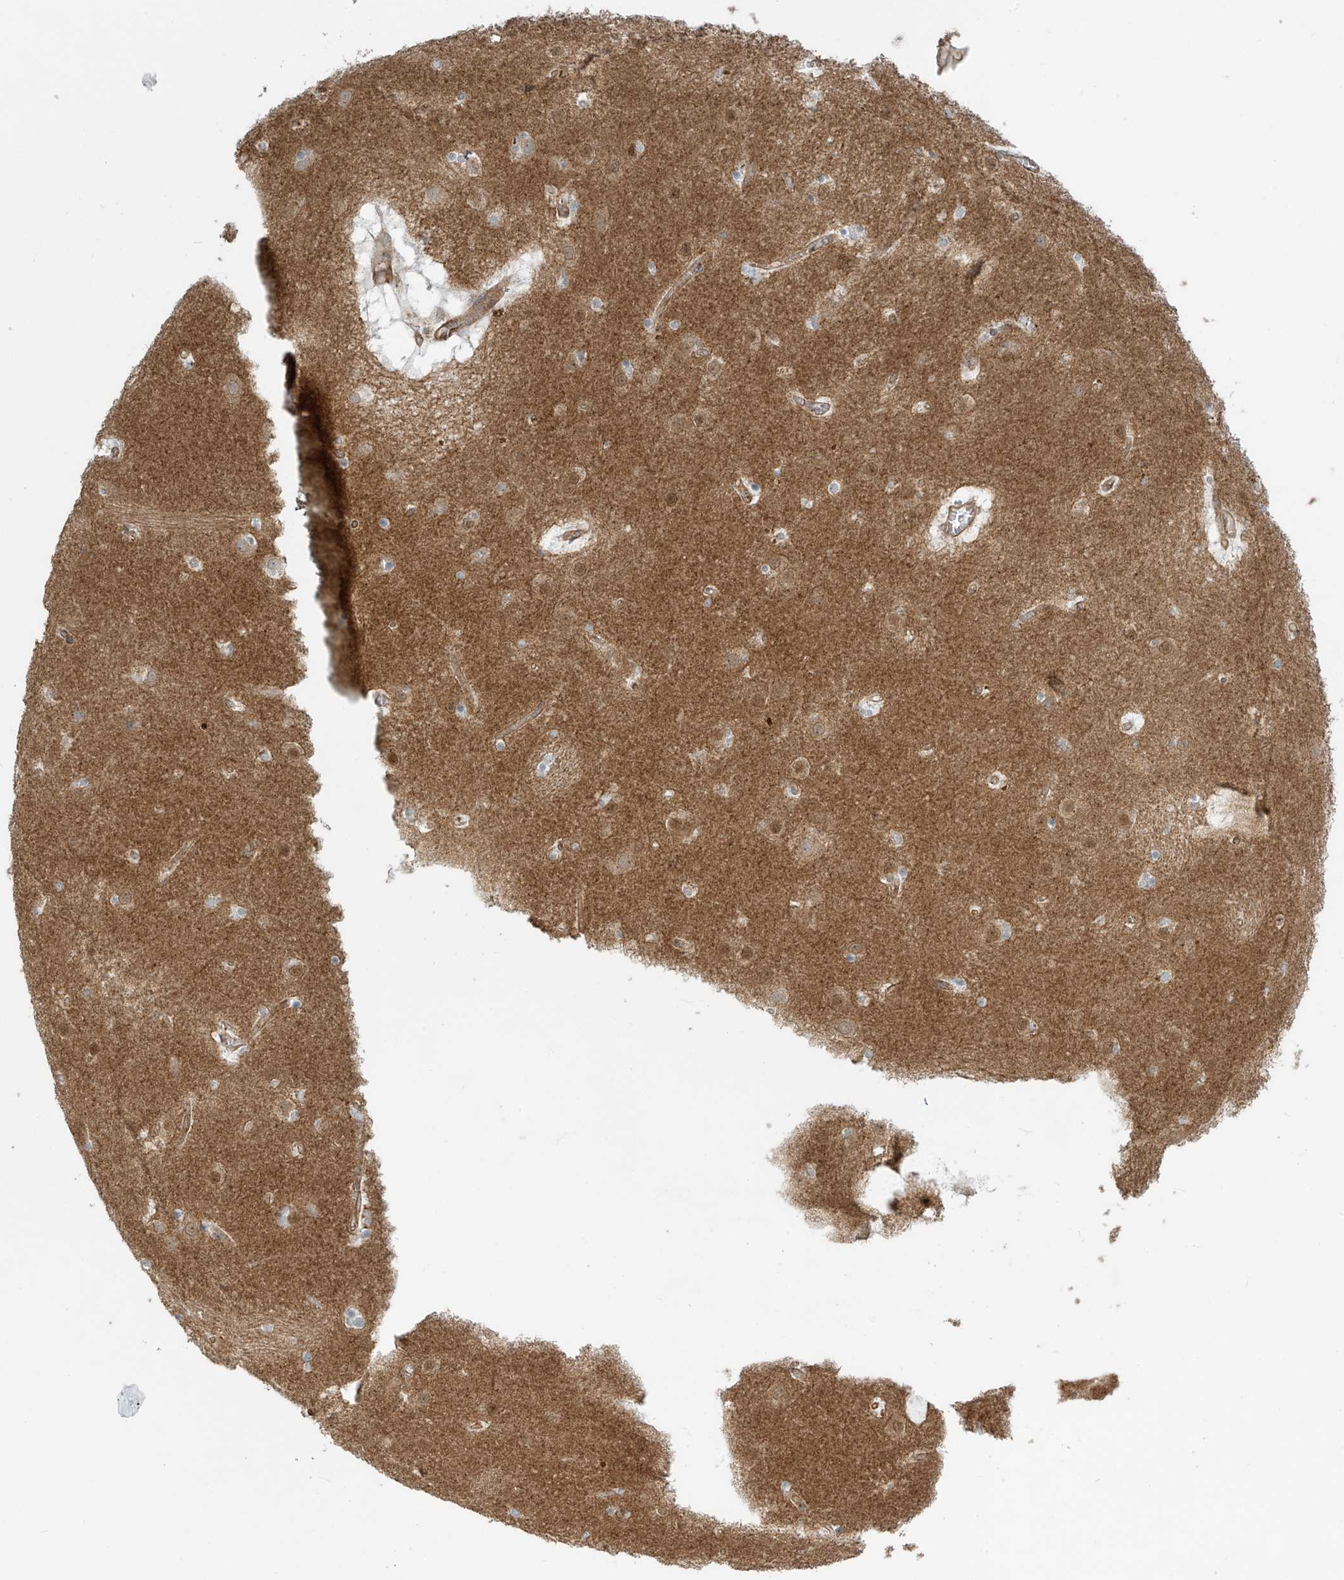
{"staining": {"intensity": "negative", "quantity": "none", "location": "none"}, "tissue": "caudate", "cell_type": "Glial cells", "image_type": "normal", "snomed": [{"axis": "morphology", "description": "Normal tissue, NOS"}, {"axis": "topography", "description": "Lateral ventricle wall"}], "caption": "This image is of benign caudate stained with immunohistochemistry to label a protein in brown with the nuclei are counter-stained blue. There is no positivity in glial cells.", "gene": "LZTS3", "patient": {"sex": "male", "age": 70}}